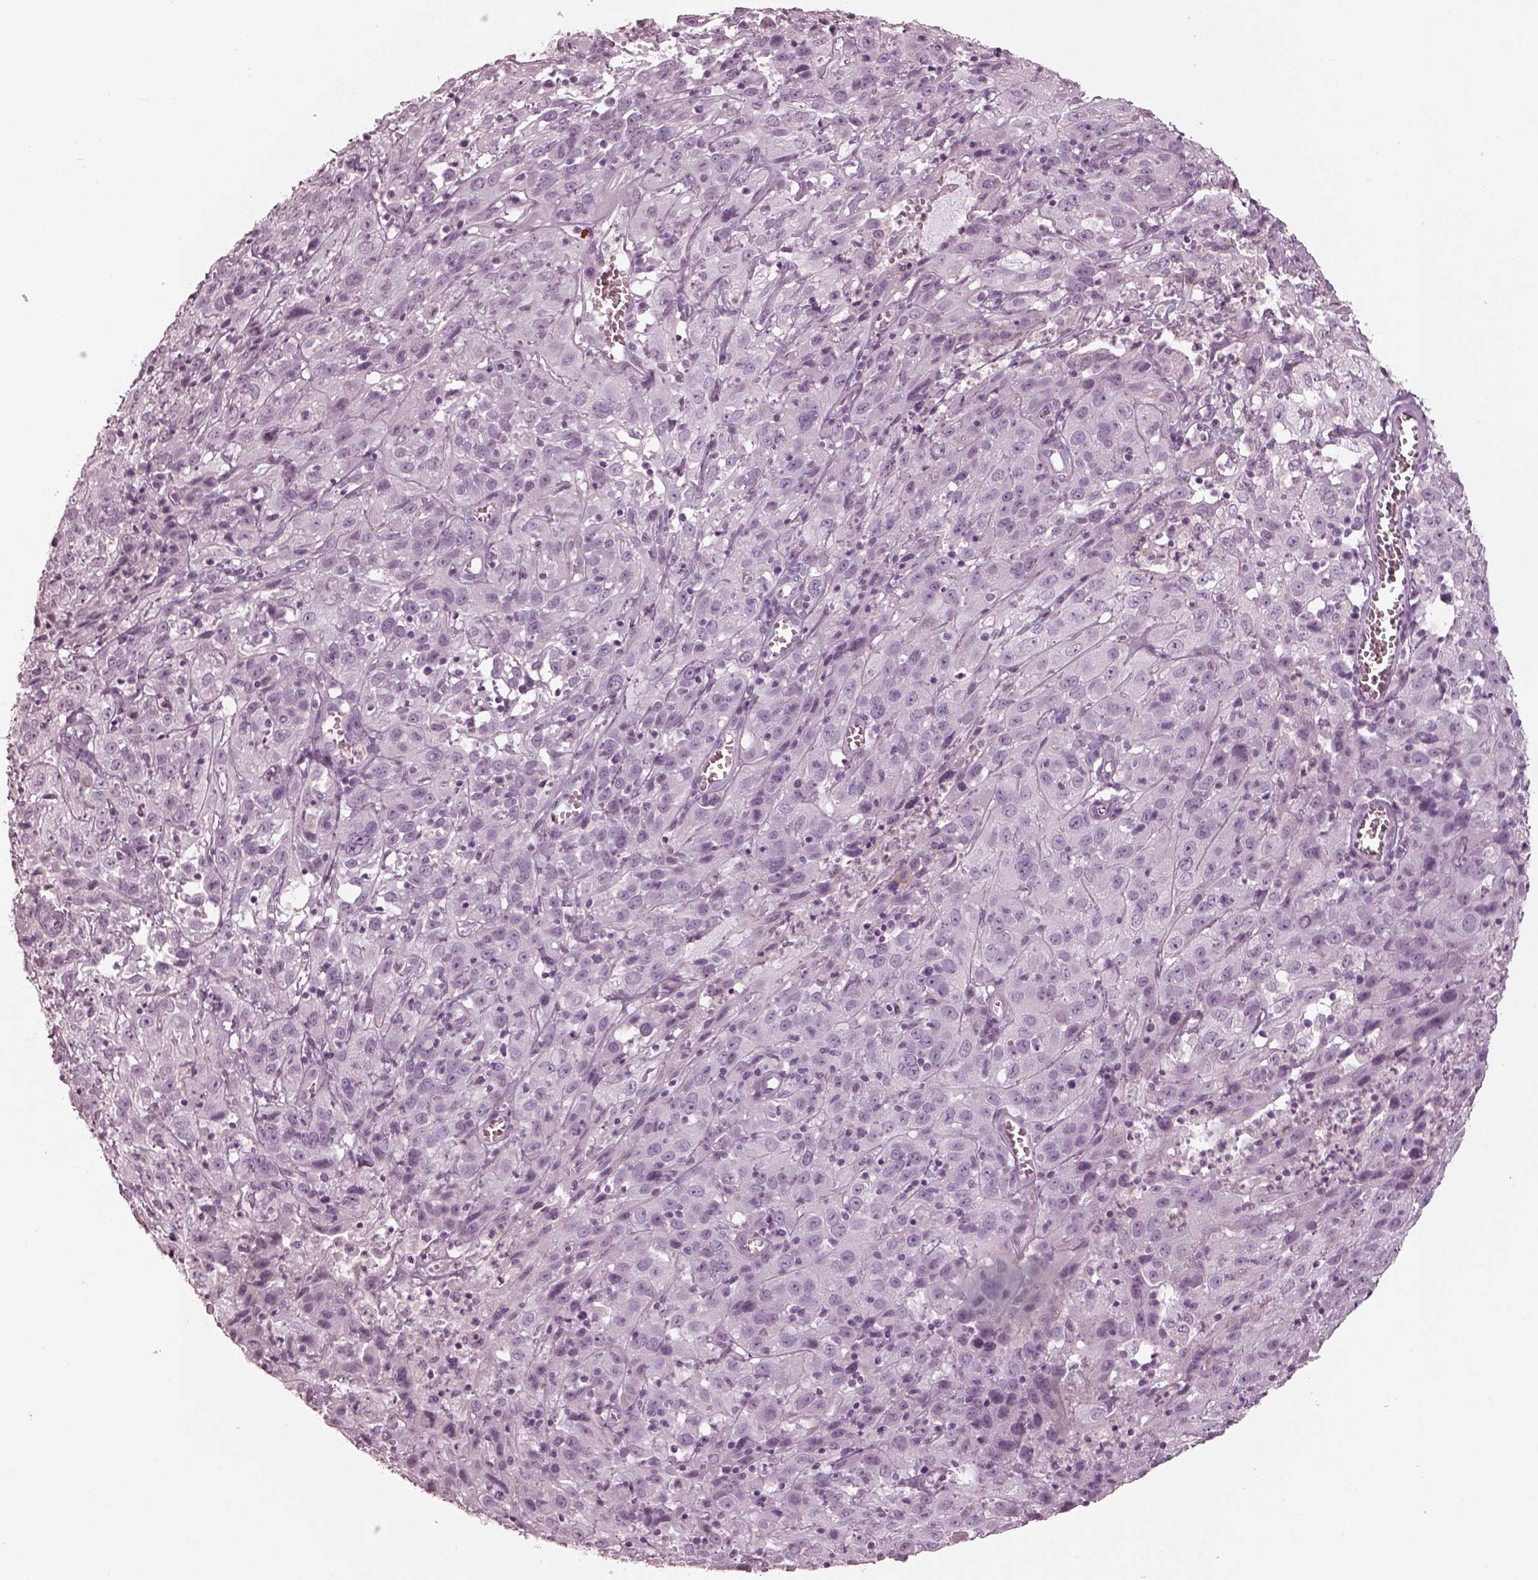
{"staining": {"intensity": "negative", "quantity": "none", "location": "none"}, "tissue": "cervical cancer", "cell_type": "Tumor cells", "image_type": "cancer", "snomed": [{"axis": "morphology", "description": "Squamous cell carcinoma, NOS"}, {"axis": "topography", "description": "Cervix"}], "caption": "A photomicrograph of human squamous cell carcinoma (cervical) is negative for staining in tumor cells.", "gene": "OPN4", "patient": {"sex": "female", "age": 32}}